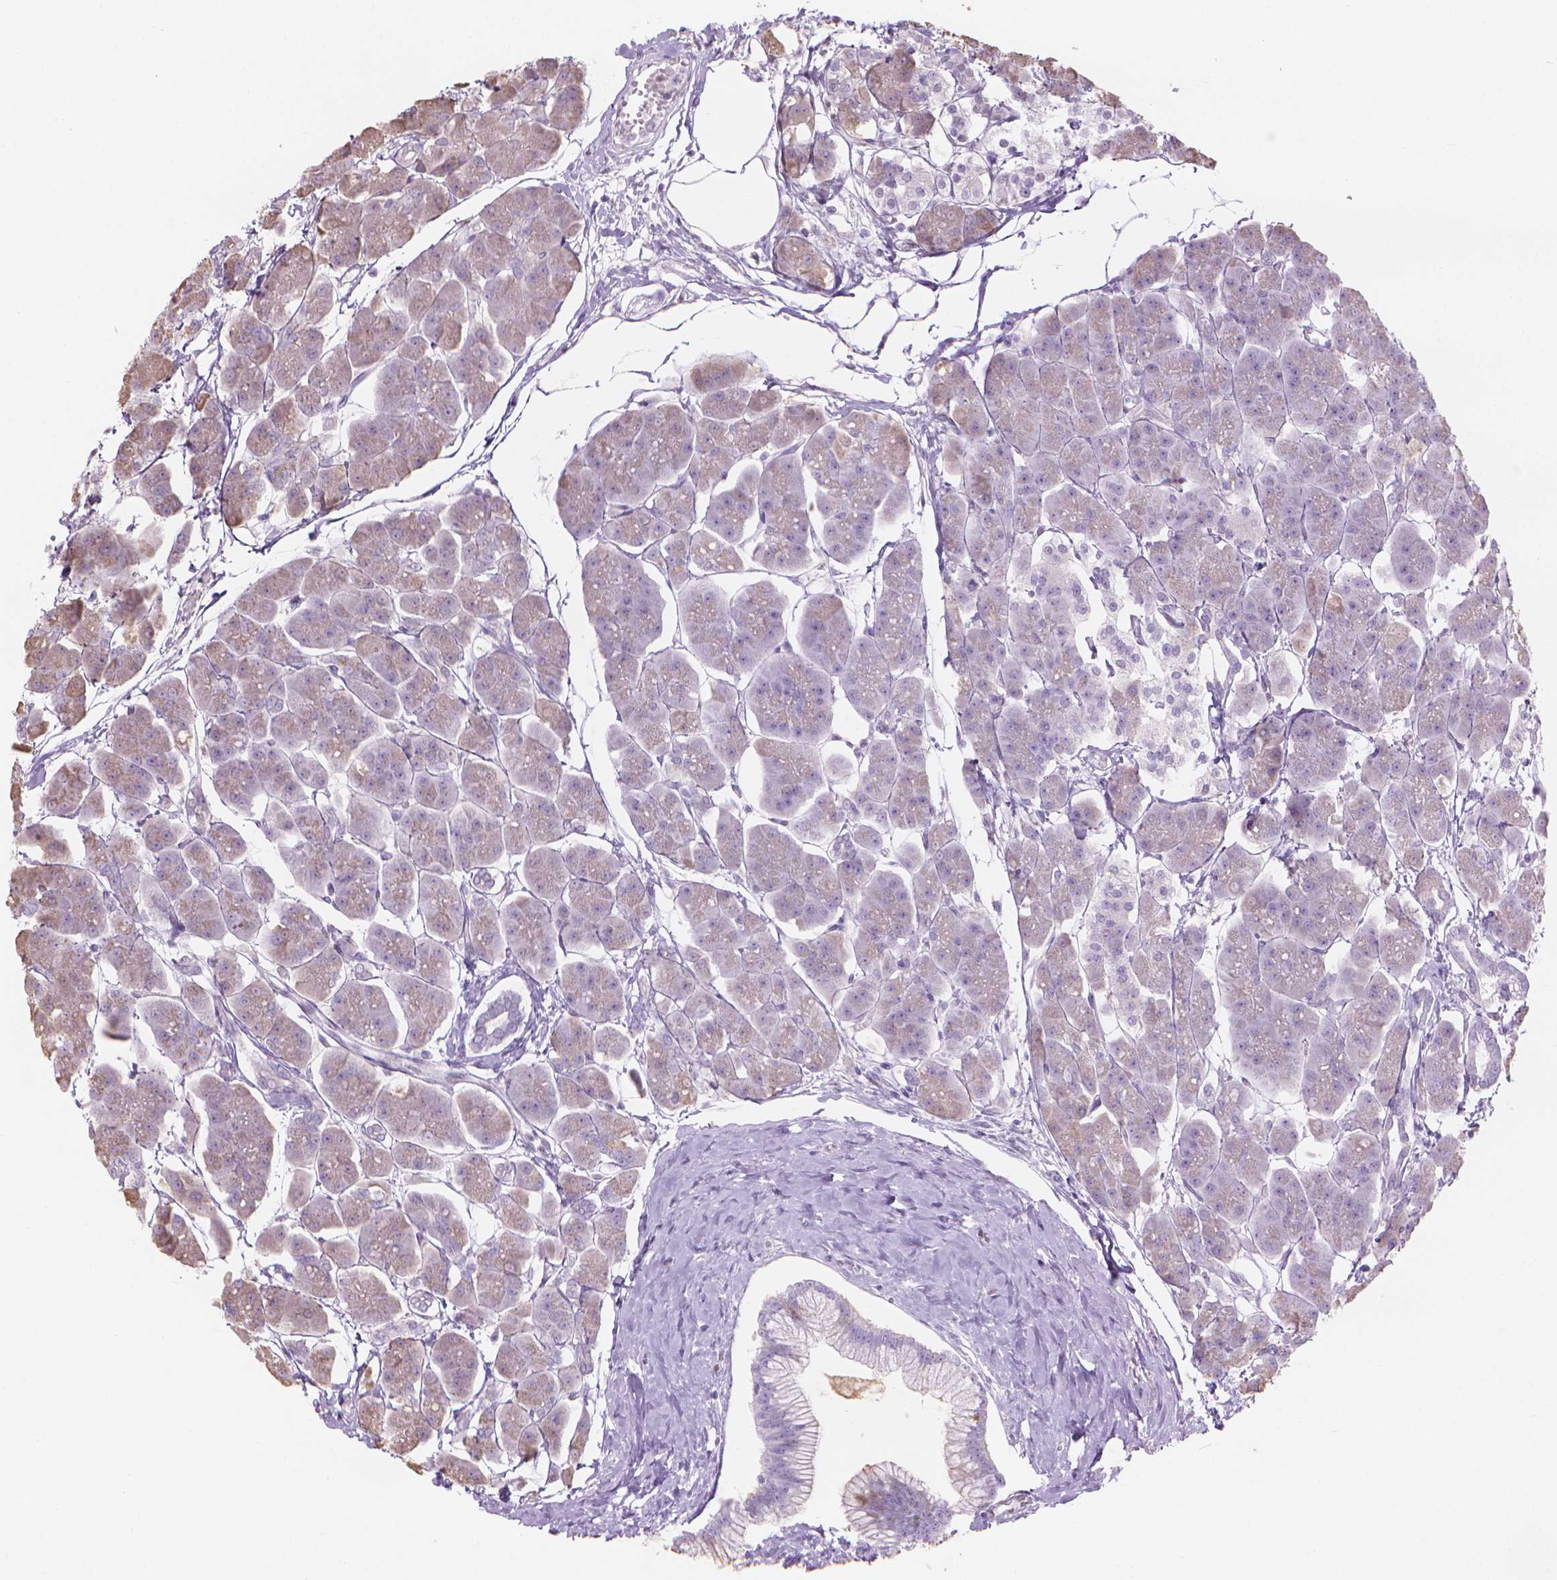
{"staining": {"intensity": "negative", "quantity": "none", "location": "none"}, "tissue": "pancreas", "cell_type": "Exocrine glandular cells", "image_type": "normal", "snomed": [{"axis": "morphology", "description": "Normal tissue, NOS"}, {"axis": "topography", "description": "Adipose tissue"}, {"axis": "topography", "description": "Pancreas"}, {"axis": "topography", "description": "Peripheral nerve tissue"}], "caption": "The histopathology image demonstrates no staining of exocrine glandular cells in unremarkable pancreas. Brightfield microscopy of immunohistochemistry stained with DAB (brown) and hematoxylin (blue), captured at high magnification.", "gene": "PIAS2", "patient": {"sex": "female", "age": 58}}